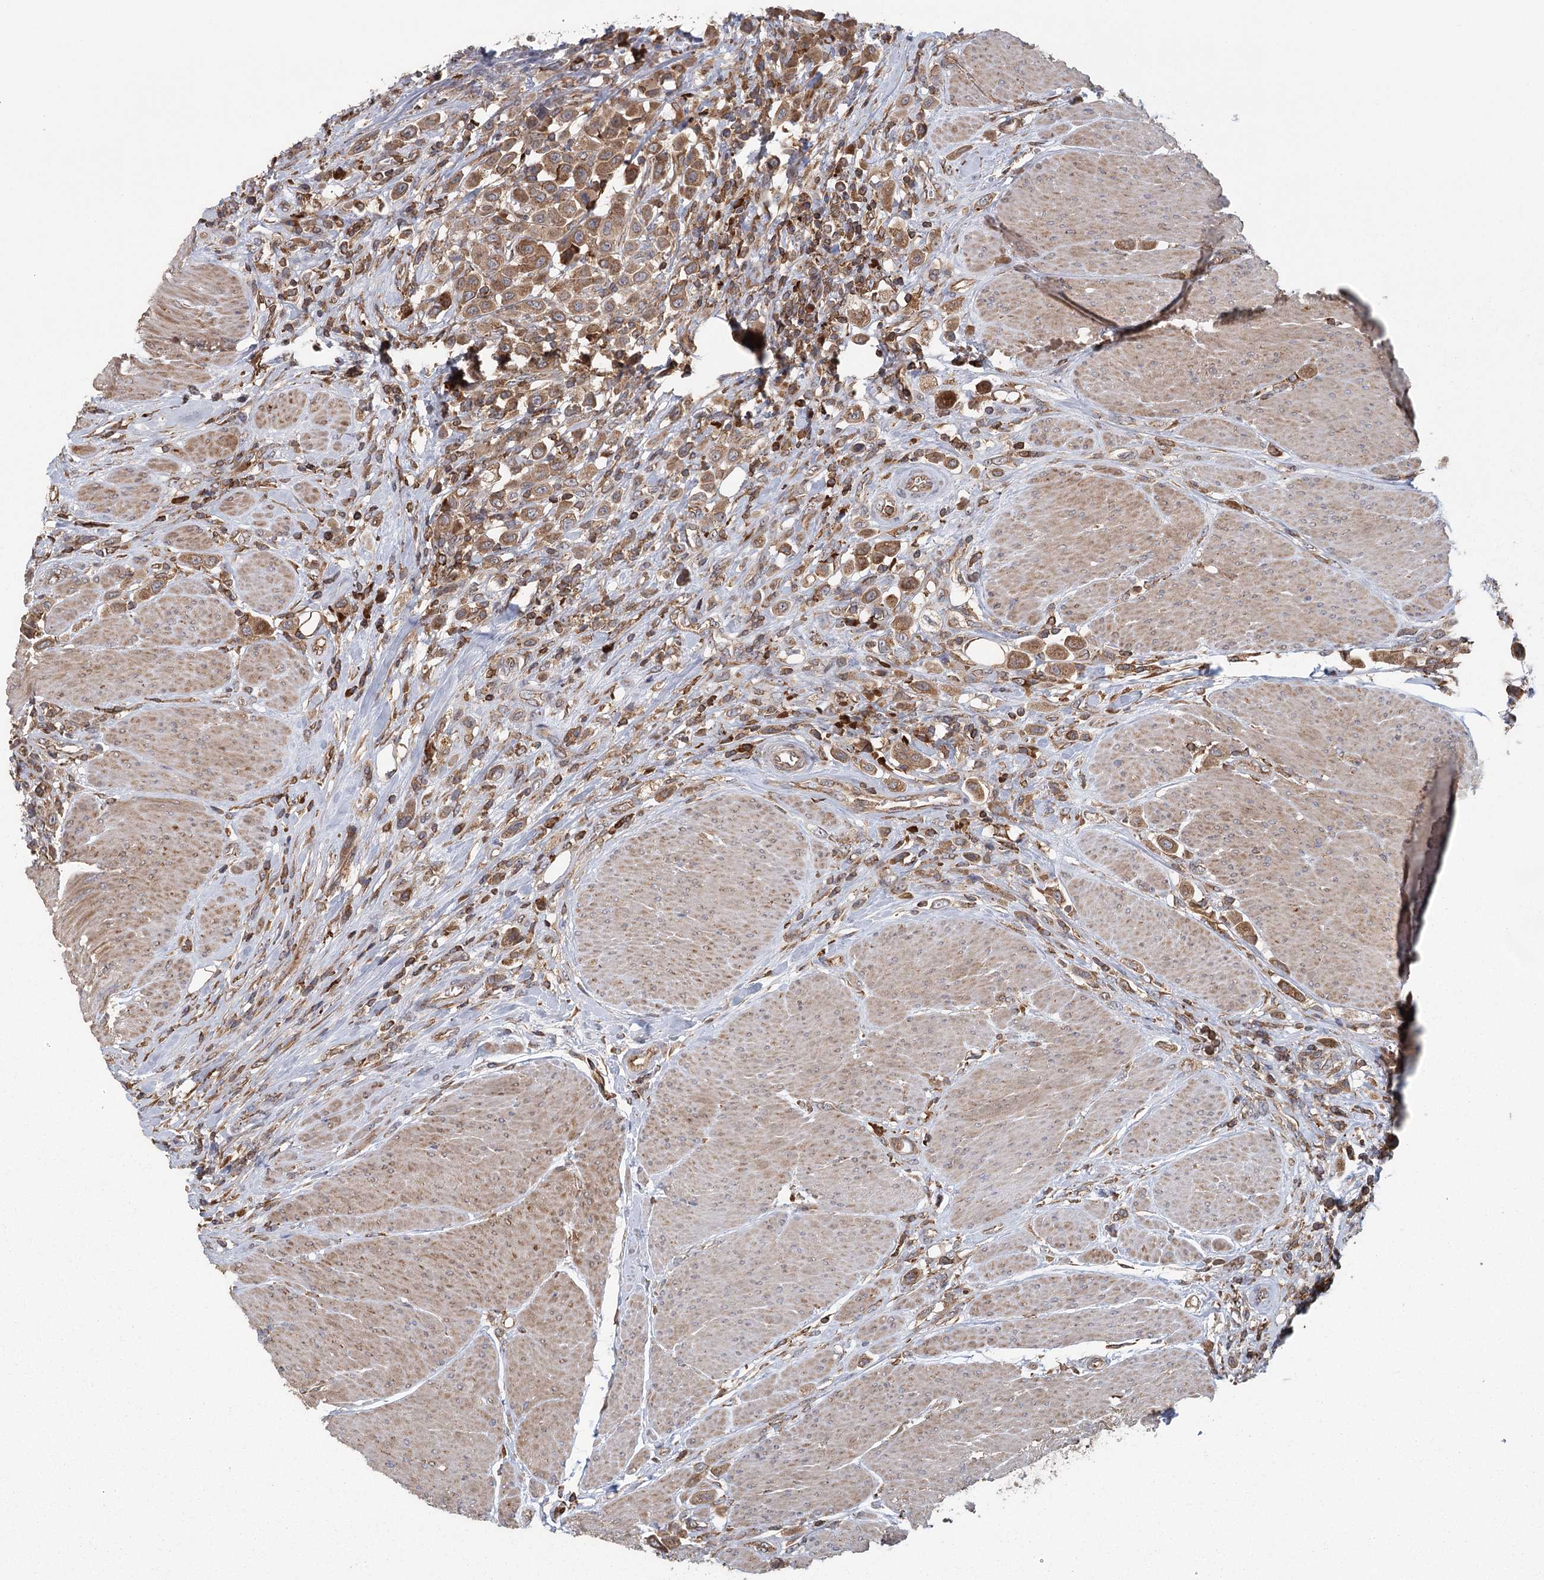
{"staining": {"intensity": "moderate", "quantity": ">75%", "location": "cytoplasmic/membranous"}, "tissue": "urothelial cancer", "cell_type": "Tumor cells", "image_type": "cancer", "snomed": [{"axis": "morphology", "description": "Urothelial carcinoma, High grade"}, {"axis": "topography", "description": "Urinary bladder"}], "caption": "High-grade urothelial carcinoma was stained to show a protein in brown. There is medium levels of moderate cytoplasmic/membranous staining in approximately >75% of tumor cells. (DAB IHC with brightfield microscopy, high magnification).", "gene": "PLEKHA7", "patient": {"sex": "male", "age": 50}}